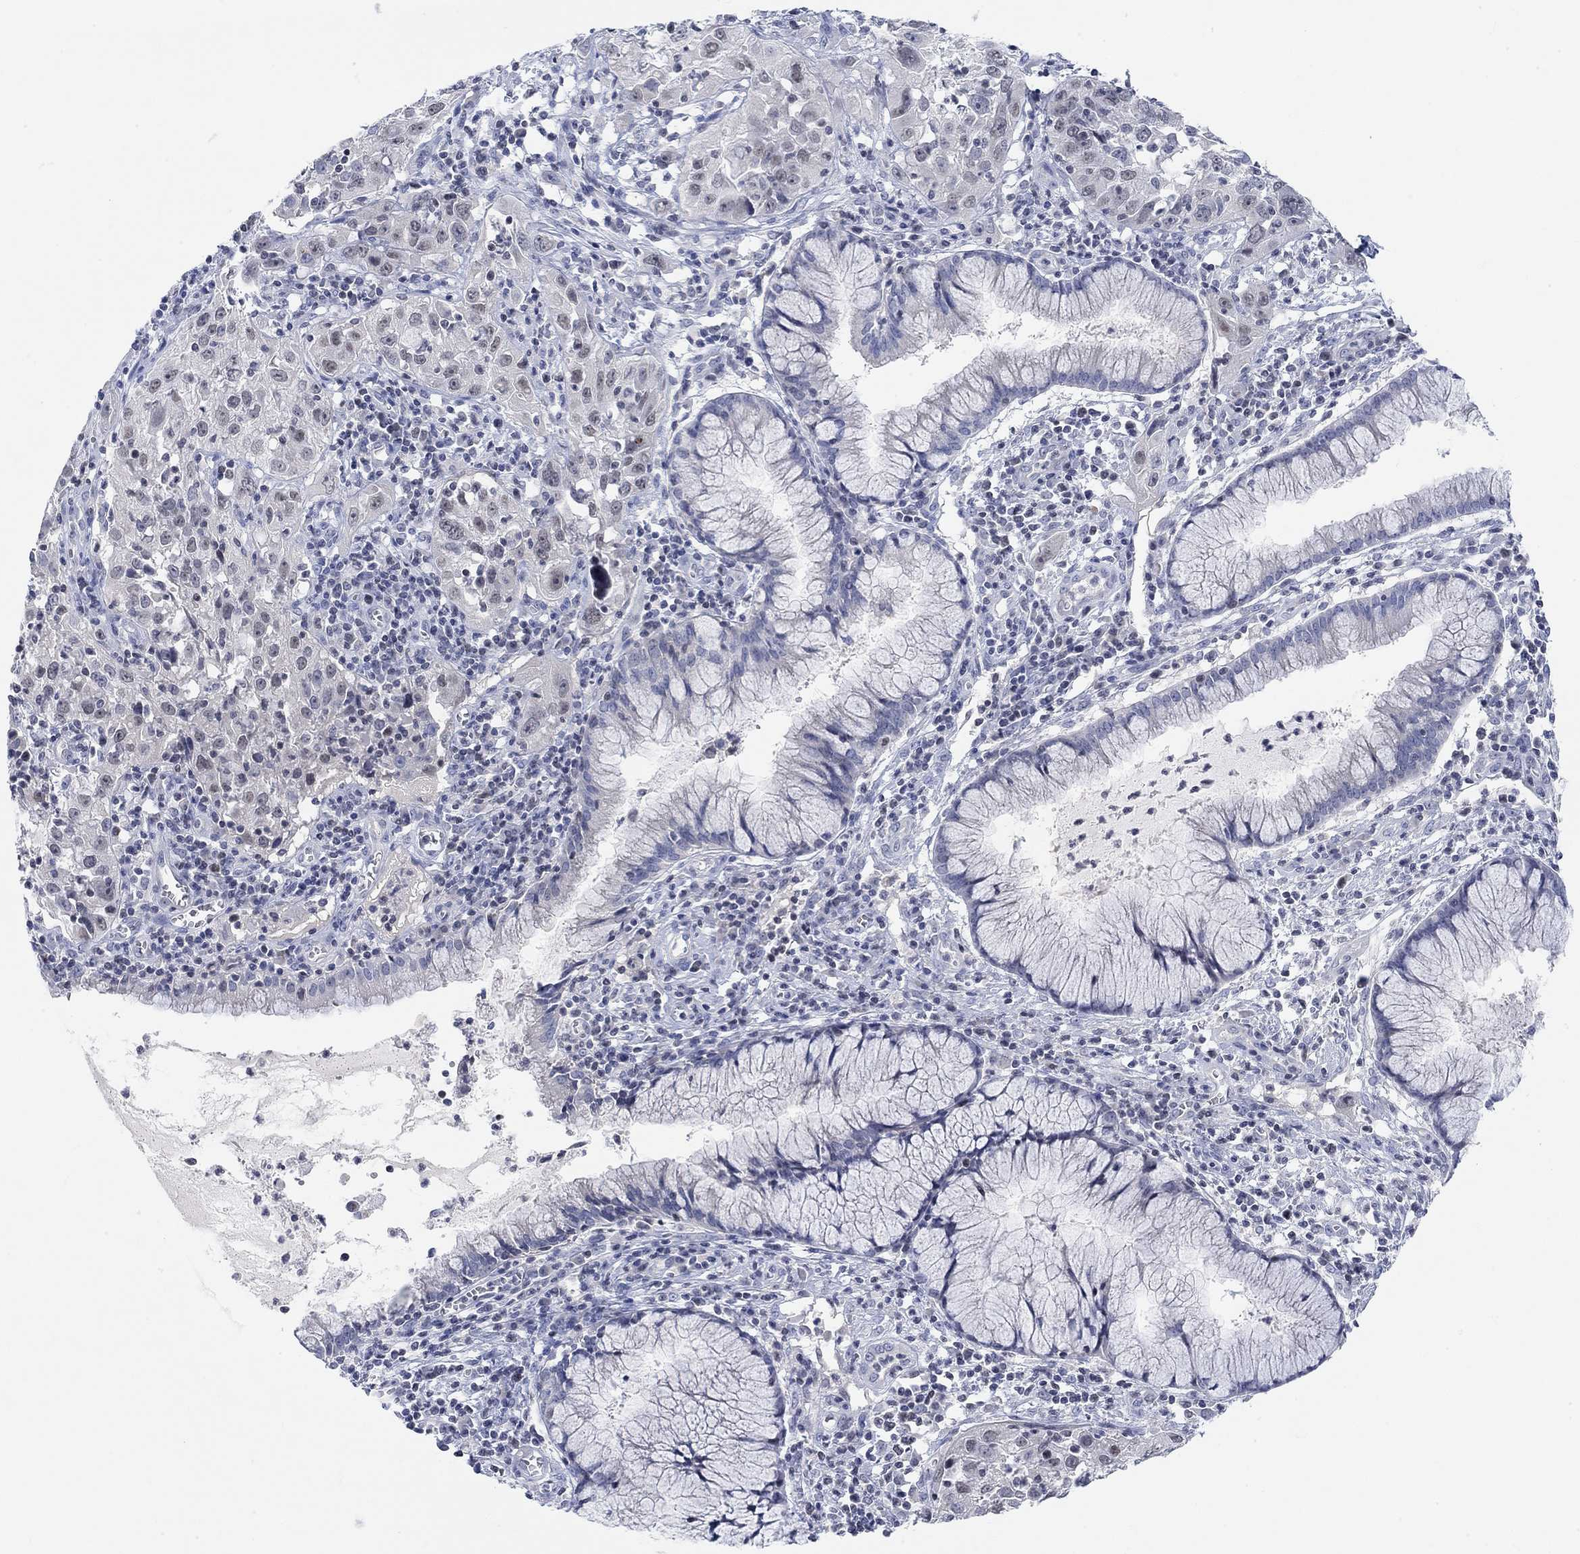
{"staining": {"intensity": "negative", "quantity": "none", "location": "none"}, "tissue": "cervical cancer", "cell_type": "Tumor cells", "image_type": "cancer", "snomed": [{"axis": "morphology", "description": "Squamous cell carcinoma, NOS"}, {"axis": "topography", "description": "Cervix"}], "caption": "High power microscopy histopathology image of an IHC micrograph of cervical cancer (squamous cell carcinoma), revealing no significant staining in tumor cells.", "gene": "ATP6V1E2", "patient": {"sex": "female", "age": 32}}